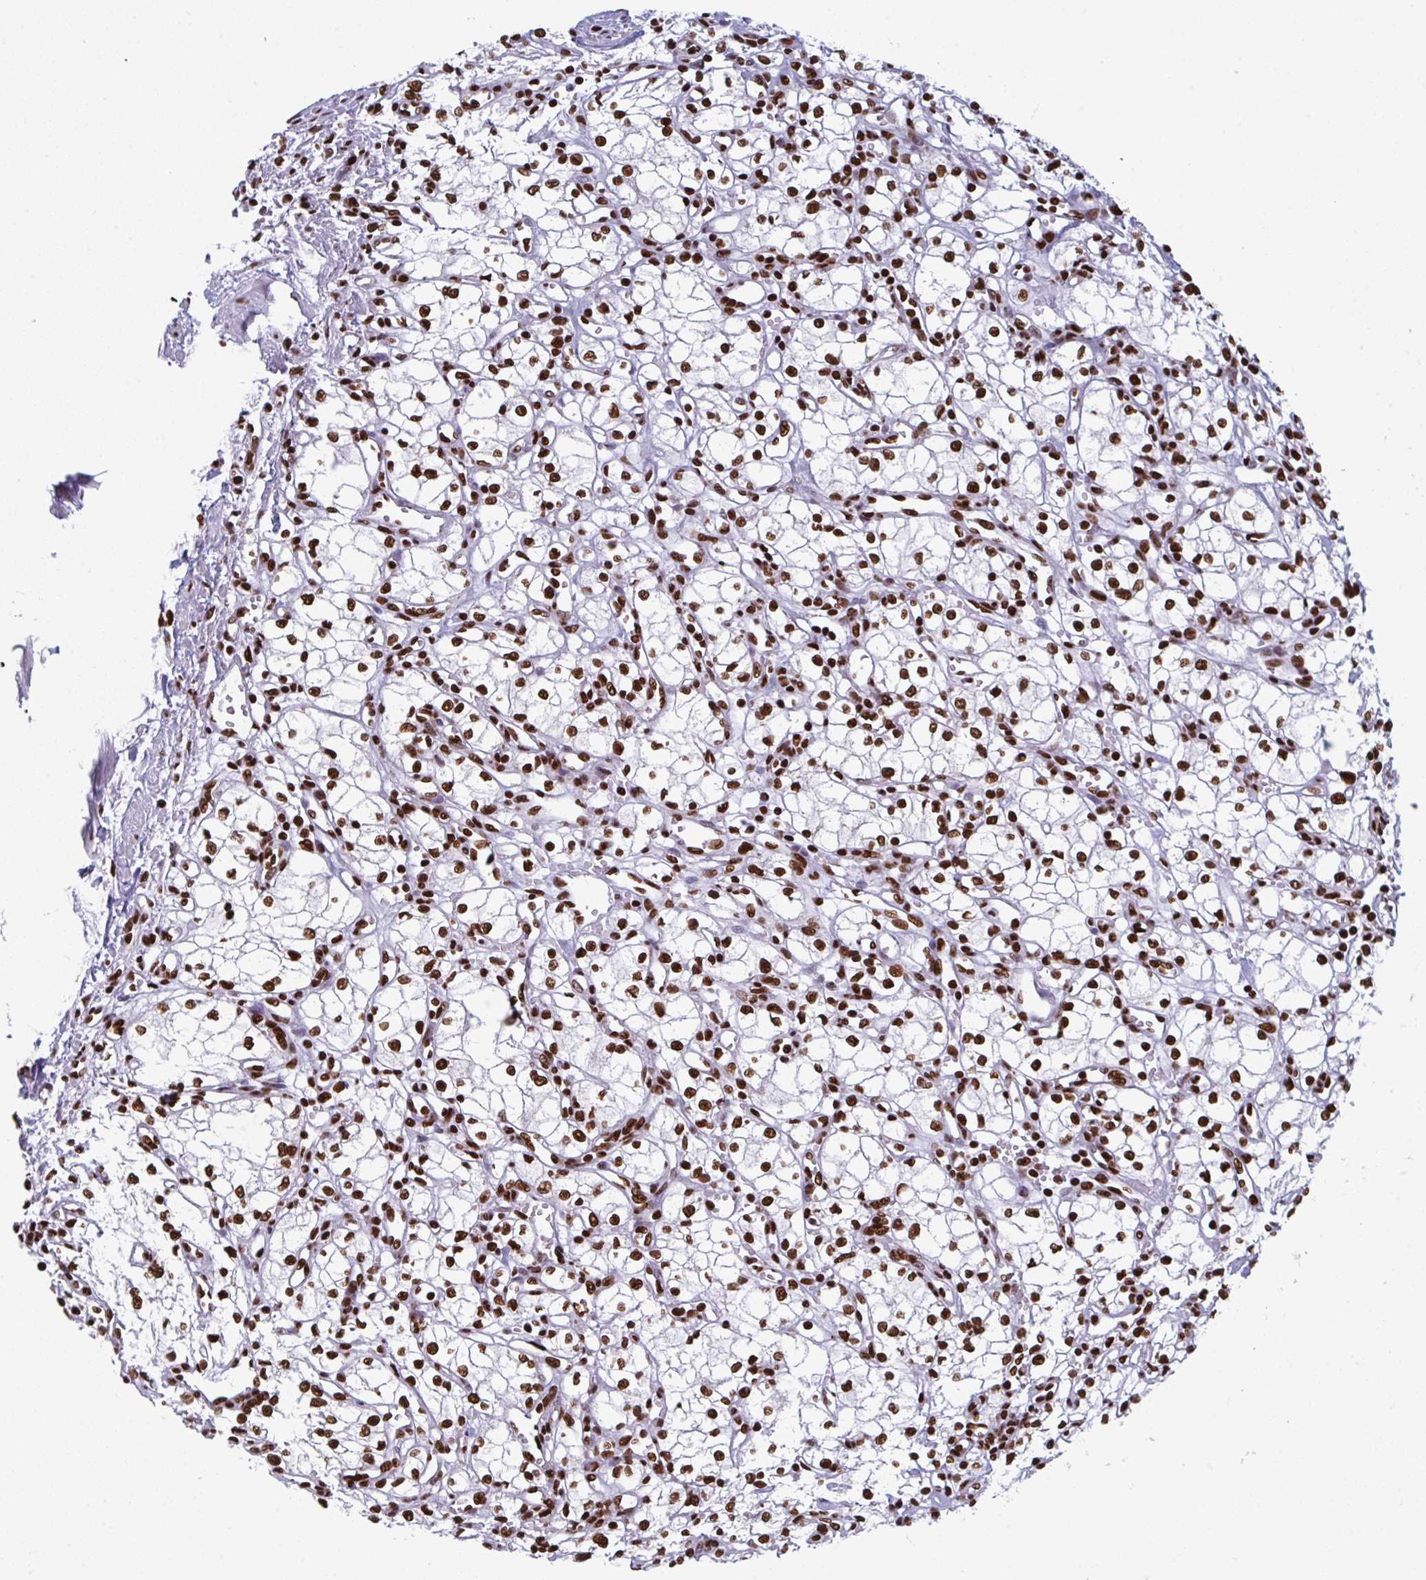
{"staining": {"intensity": "strong", "quantity": ">75%", "location": "nuclear"}, "tissue": "renal cancer", "cell_type": "Tumor cells", "image_type": "cancer", "snomed": [{"axis": "morphology", "description": "Adenocarcinoma, NOS"}, {"axis": "topography", "description": "Kidney"}], "caption": "Immunohistochemistry (IHC) staining of renal cancer (adenocarcinoma), which demonstrates high levels of strong nuclear positivity in about >75% of tumor cells indicating strong nuclear protein expression. The staining was performed using DAB (3,3'-diaminobenzidine) (brown) for protein detection and nuclei were counterstained in hematoxylin (blue).", "gene": "GAR1", "patient": {"sex": "male", "age": 59}}